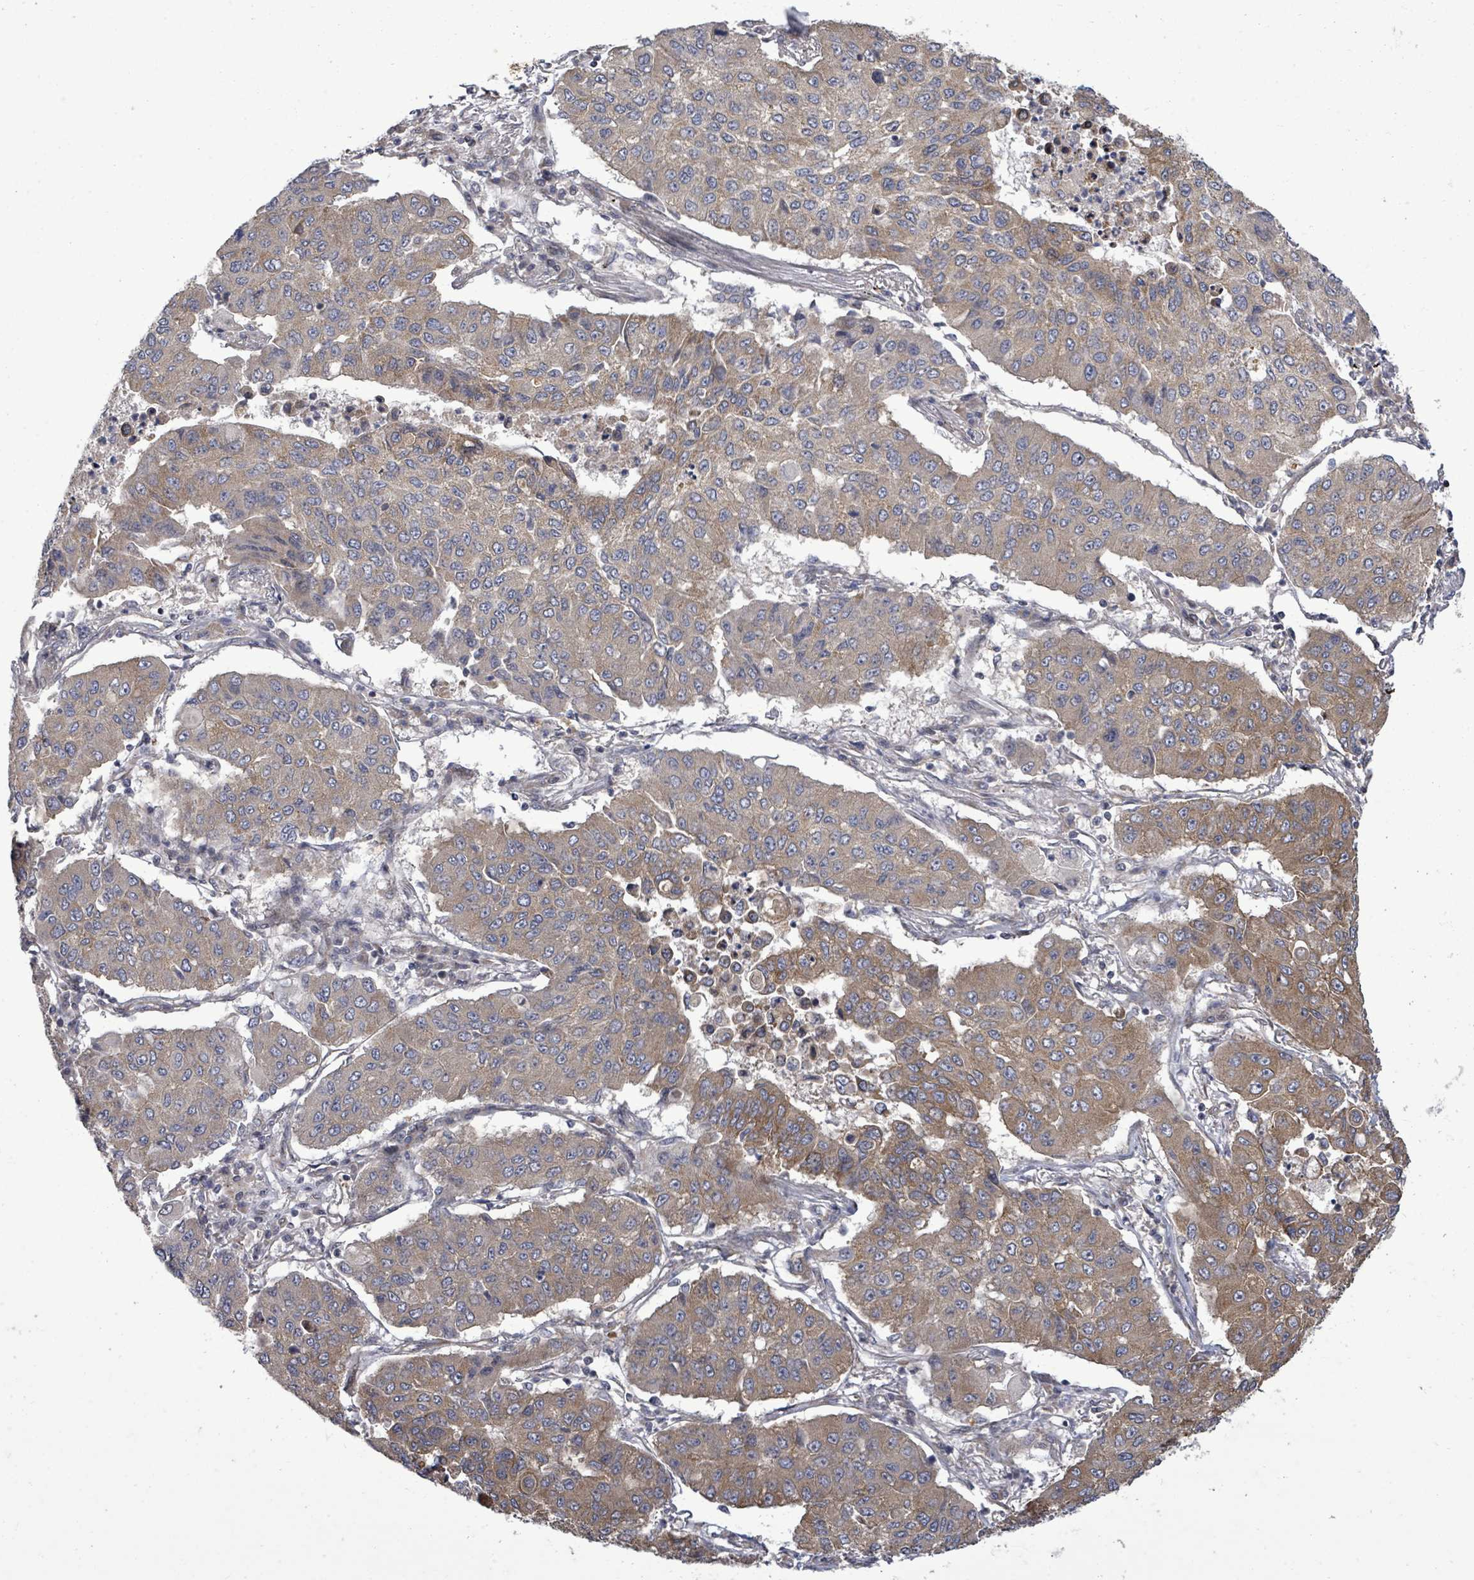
{"staining": {"intensity": "moderate", "quantity": ">75%", "location": "cytoplasmic/membranous"}, "tissue": "lung cancer", "cell_type": "Tumor cells", "image_type": "cancer", "snomed": [{"axis": "morphology", "description": "Squamous cell carcinoma, NOS"}, {"axis": "topography", "description": "Lung"}], "caption": "Brown immunohistochemical staining in lung squamous cell carcinoma exhibits moderate cytoplasmic/membranous expression in about >75% of tumor cells.", "gene": "KRTAP27-1", "patient": {"sex": "male", "age": 74}}